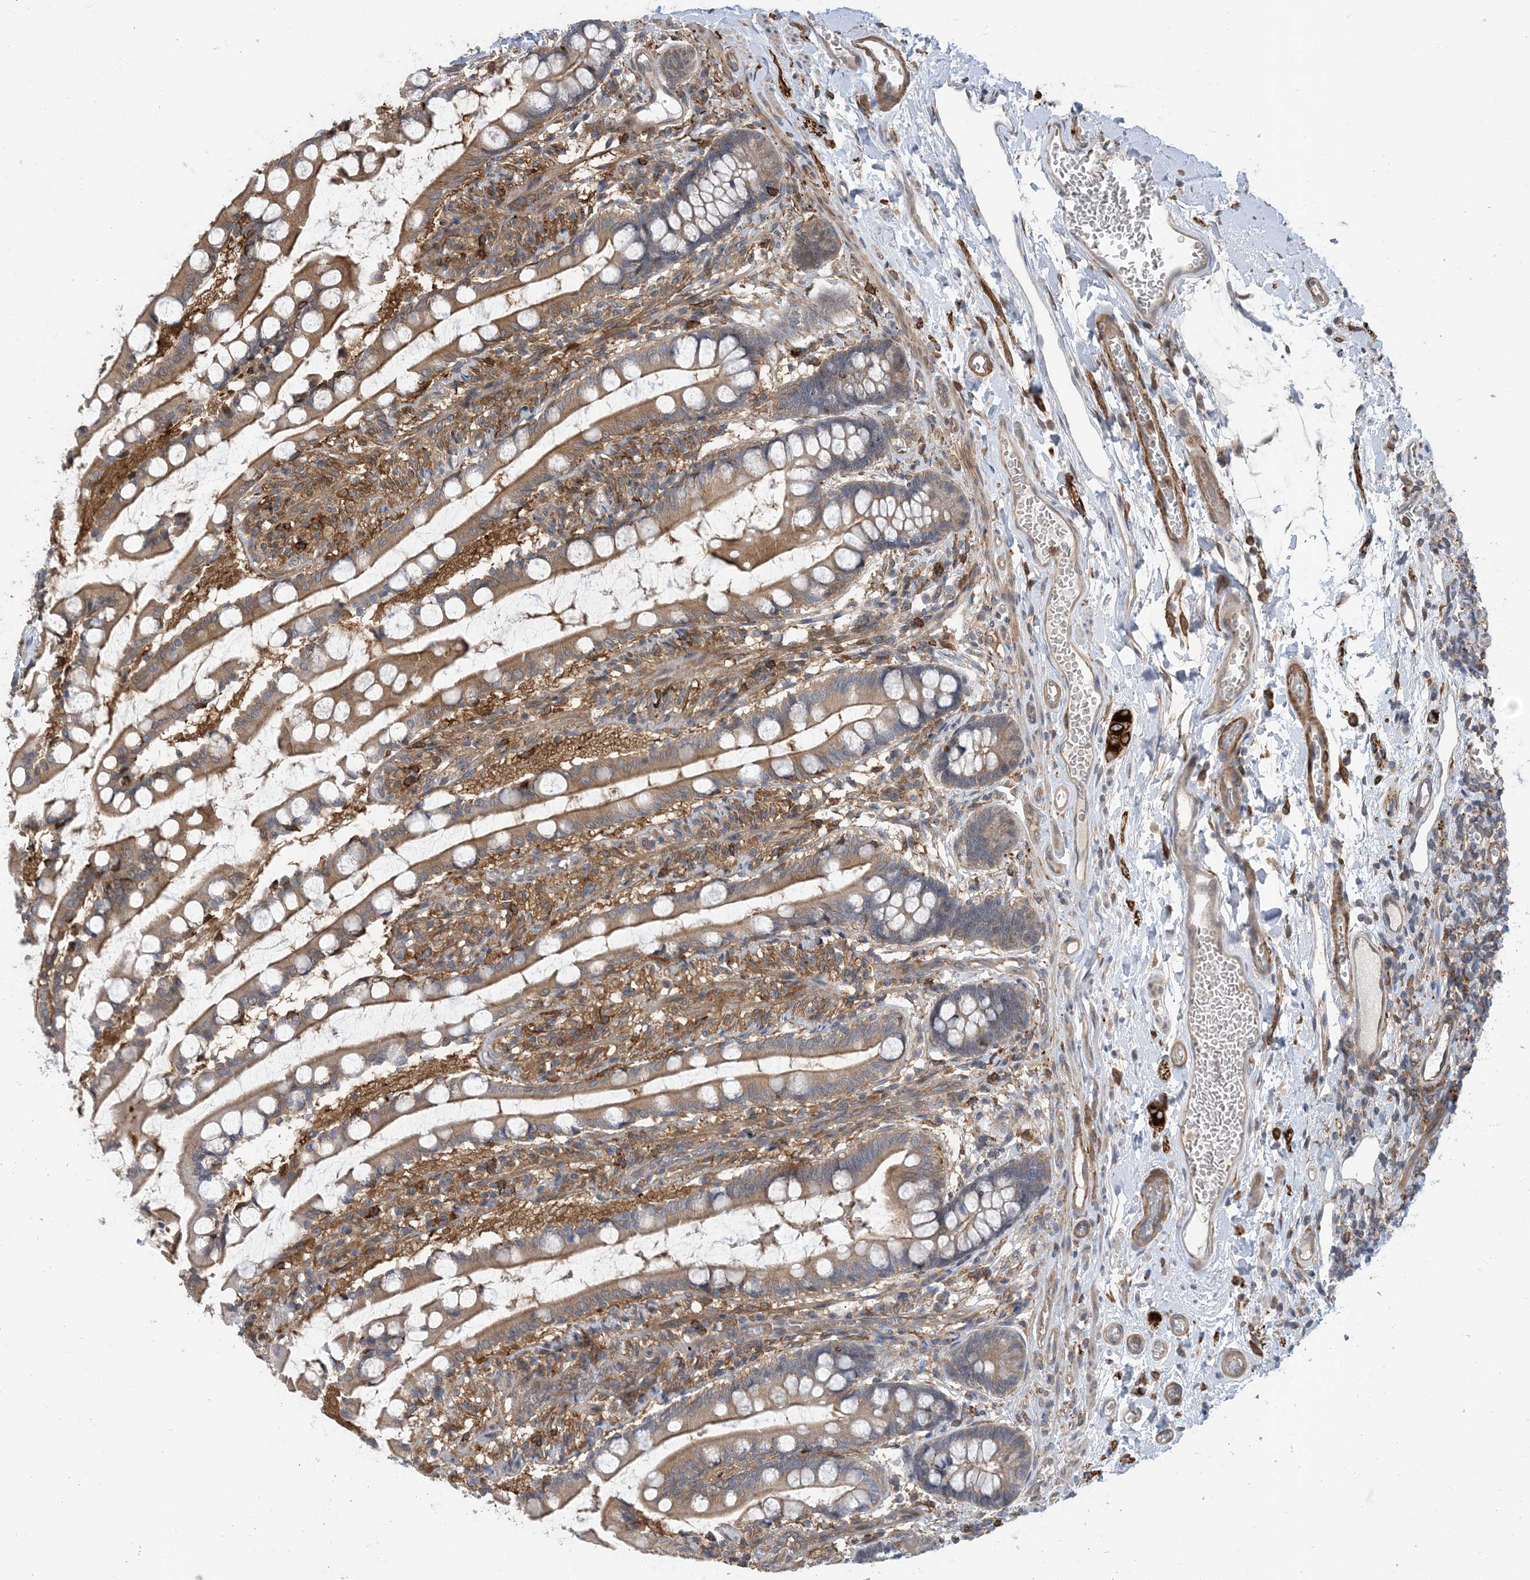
{"staining": {"intensity": "moderate", "quantity": ">75%", "location": "cytoplasmic/membranous"}, "tissue": "small intestine", "cell_type": "Glandular cells", "image_type": "normal", "snomed": [{"axis": "morphology", "description": "Normal tissue, NOS"}, {"axis": "topography", "description": "Small intestine"}], "caption": "Benign small intestine reveals moderate cytoplasmic/membranous positivity in about >75% of glandular cells, visualized by immunohistochemistry. The protein is stained brown, and the nuclei are stained in blue (DAB IHC with brightfield microscopy, high magnification).", "gene": "HS1BP3", "patient": {"sex": "male", "age": 52}}